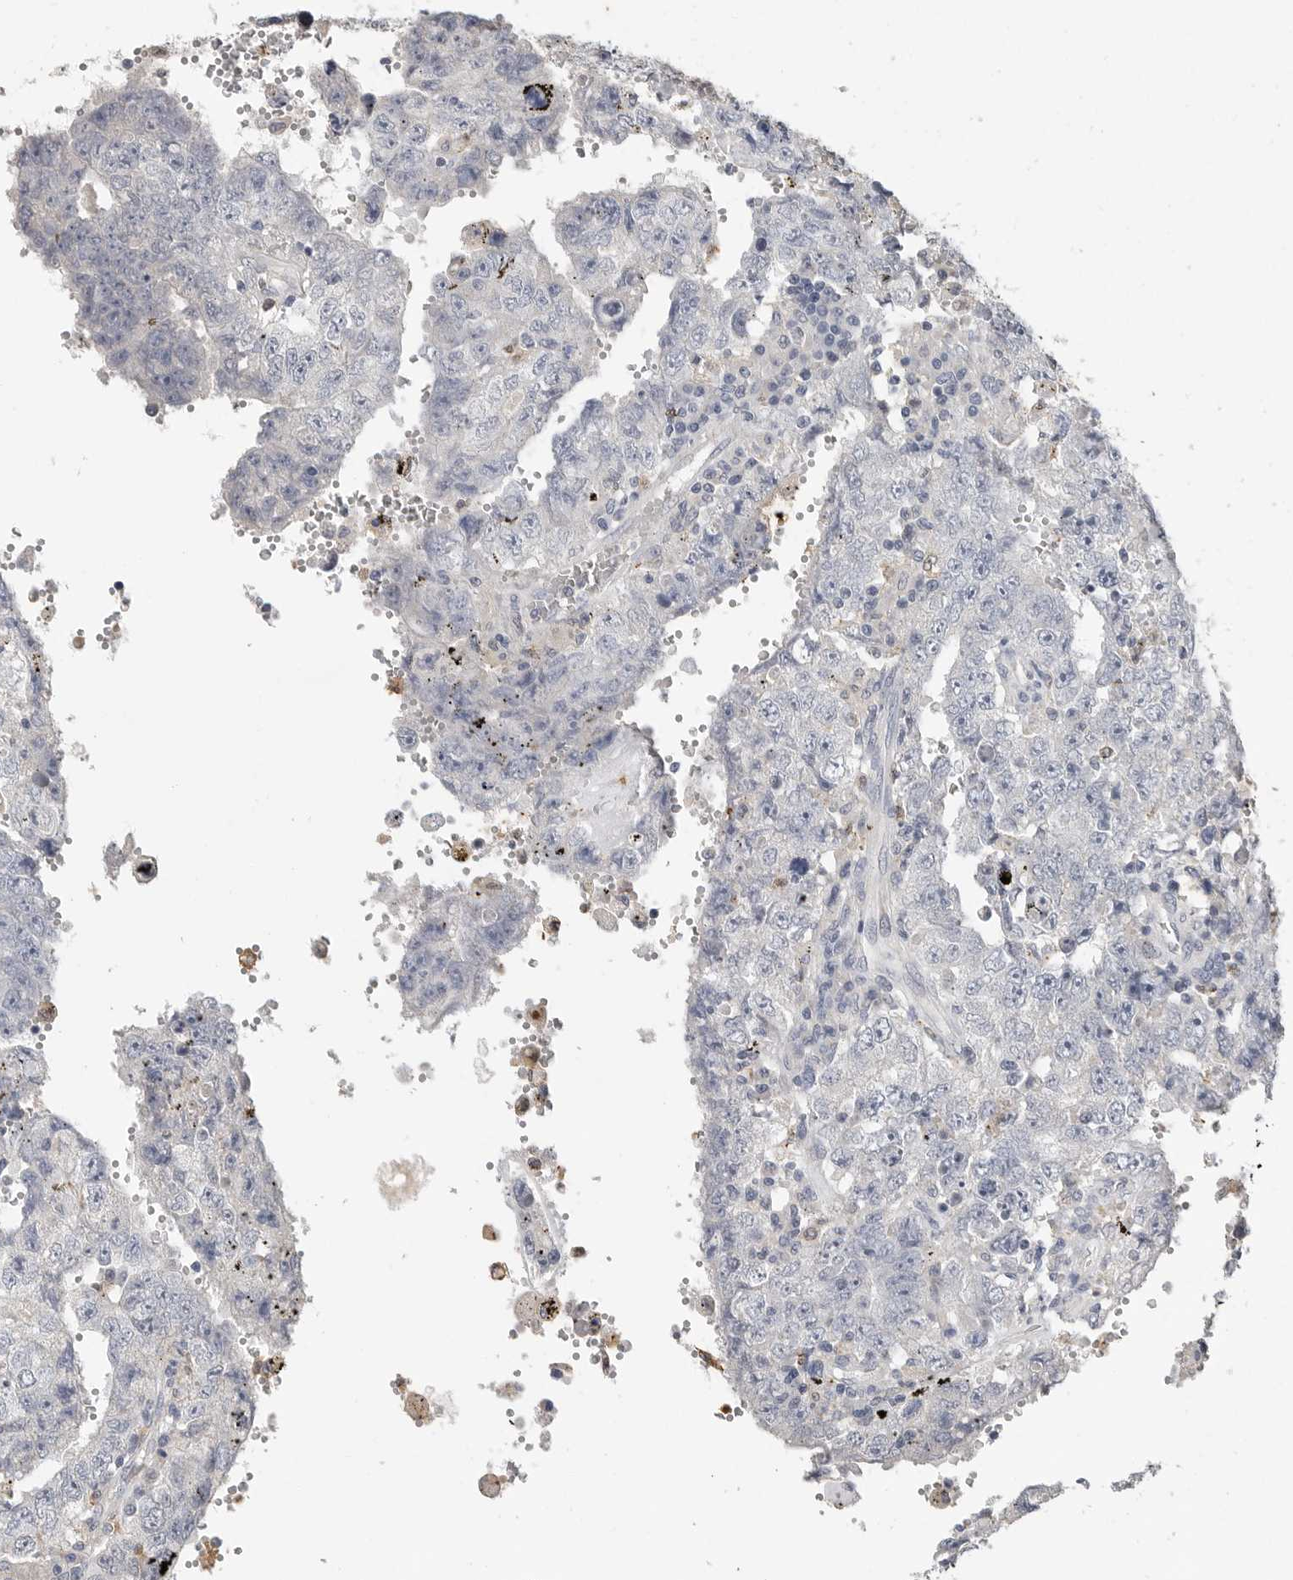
{"staining": {"intensity": "negative", "quantity": "none", "location": "none"}, "tissue": "testis cancer", "cell_type": "Tumor cells", "image_type": "cancer", "snomed": [{"axis": "morphology", "description": "Carcinoma, Embryonal, NOS"}, {"axis": "topography", "description": "Testis"}], "caption": "Micrograph shows no protein positivity in tumor cells of testis cancer (embryonal carcinoma) tissue.", "gene": "LTBR", "patient": {"sex": "male", "age": 26}}